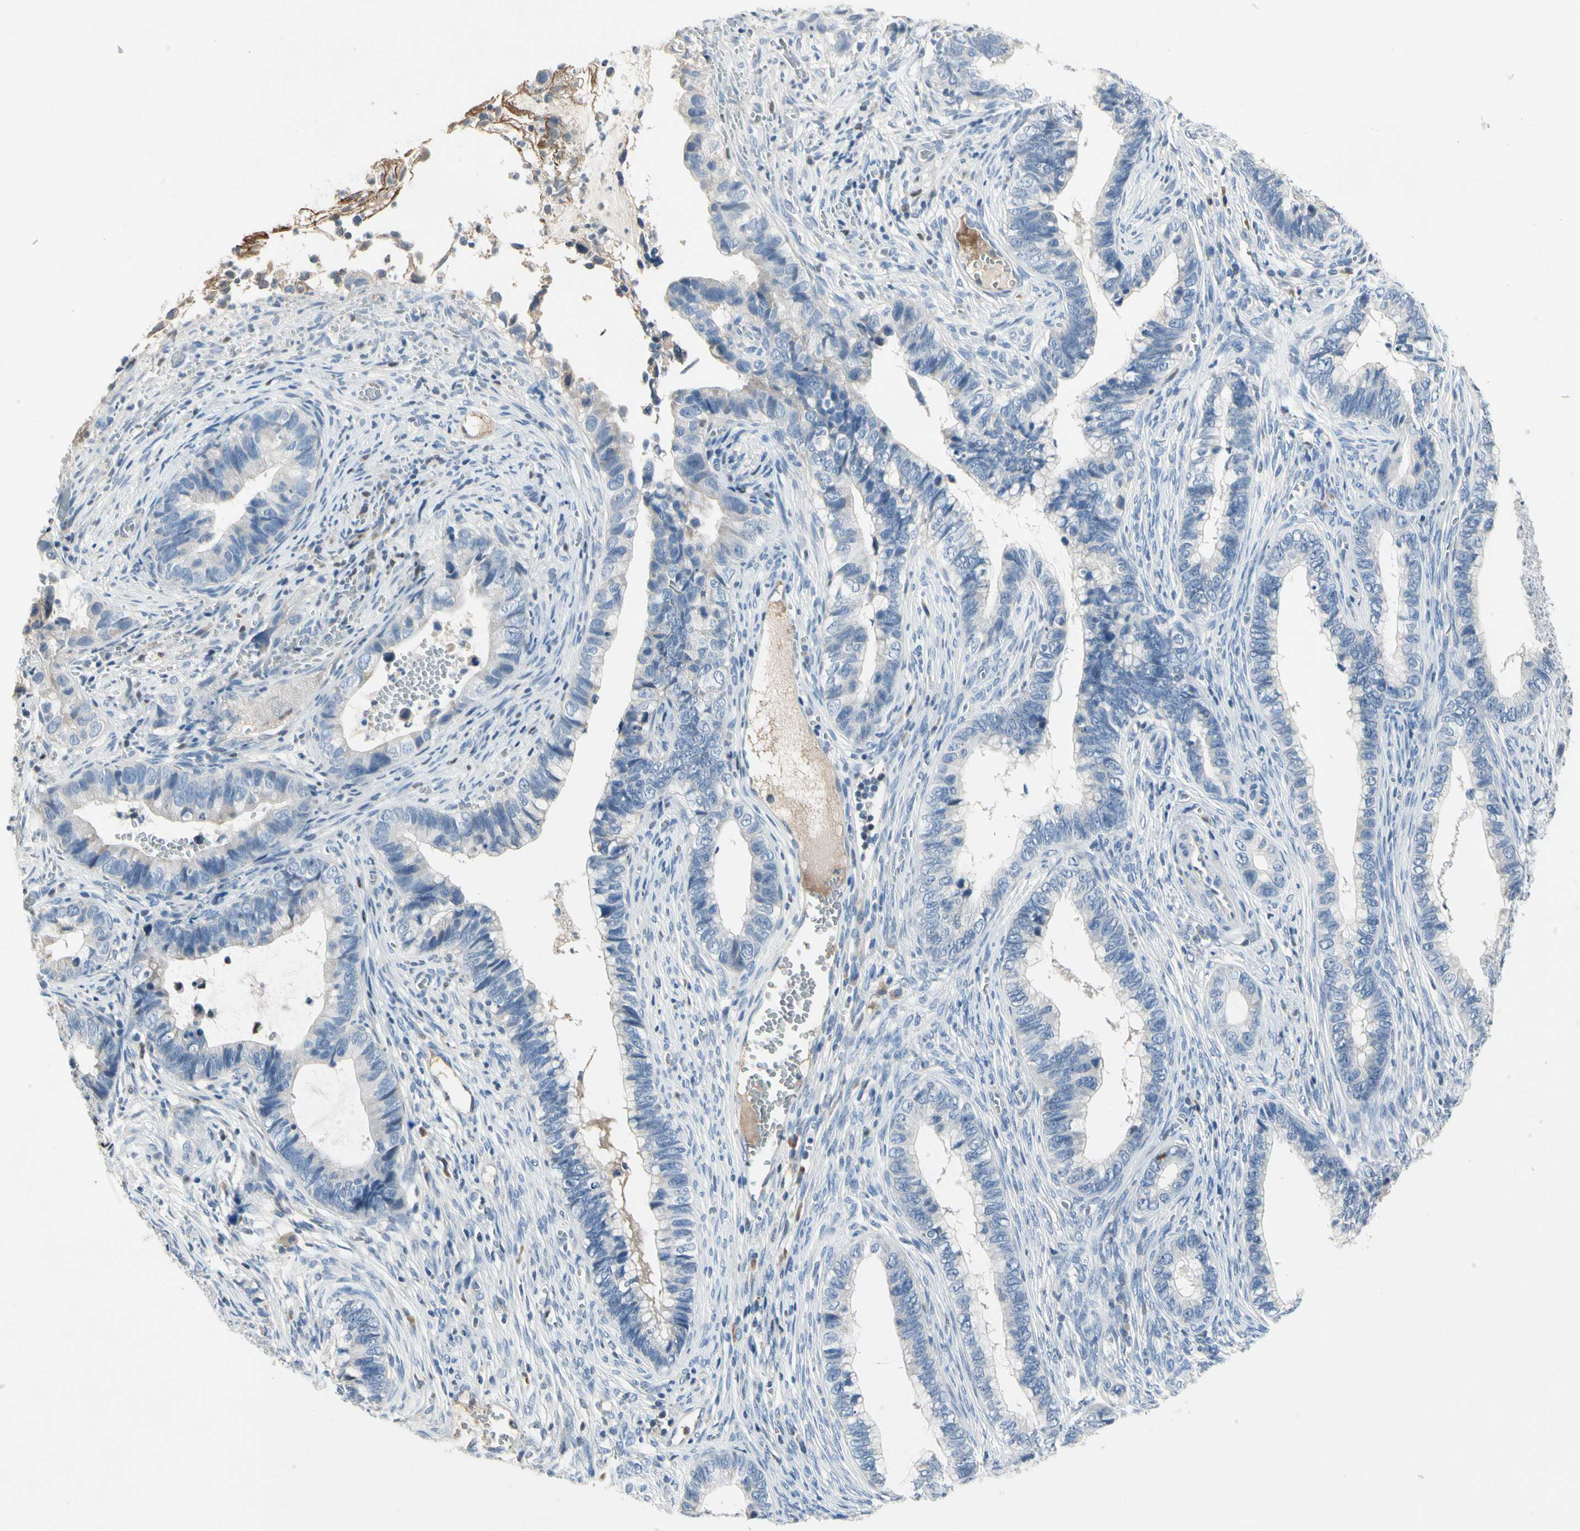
{"staining": {"intensity": "negative", "quantity": "none", "location": "none"}, "tissue": "cervical cancer", "cell_type": "Tumor cells", "image_type": "cancer", "snomed": [{"axis": "morphology", "description": "Adenocarcinoma, NOS"}, {"axis": "topography", "description": "Cervix"}], "caption": "A high-resolution micrograph shows immunohistochemistry (IHC) staining of cervical cancer (adenocarcinoma), which demonstrates no significant expression in tumor cells. (DAB immunohistochemistry, high magnification).", "gene": "ECRG4", "patient": {"sex": "female", "age": 44}}